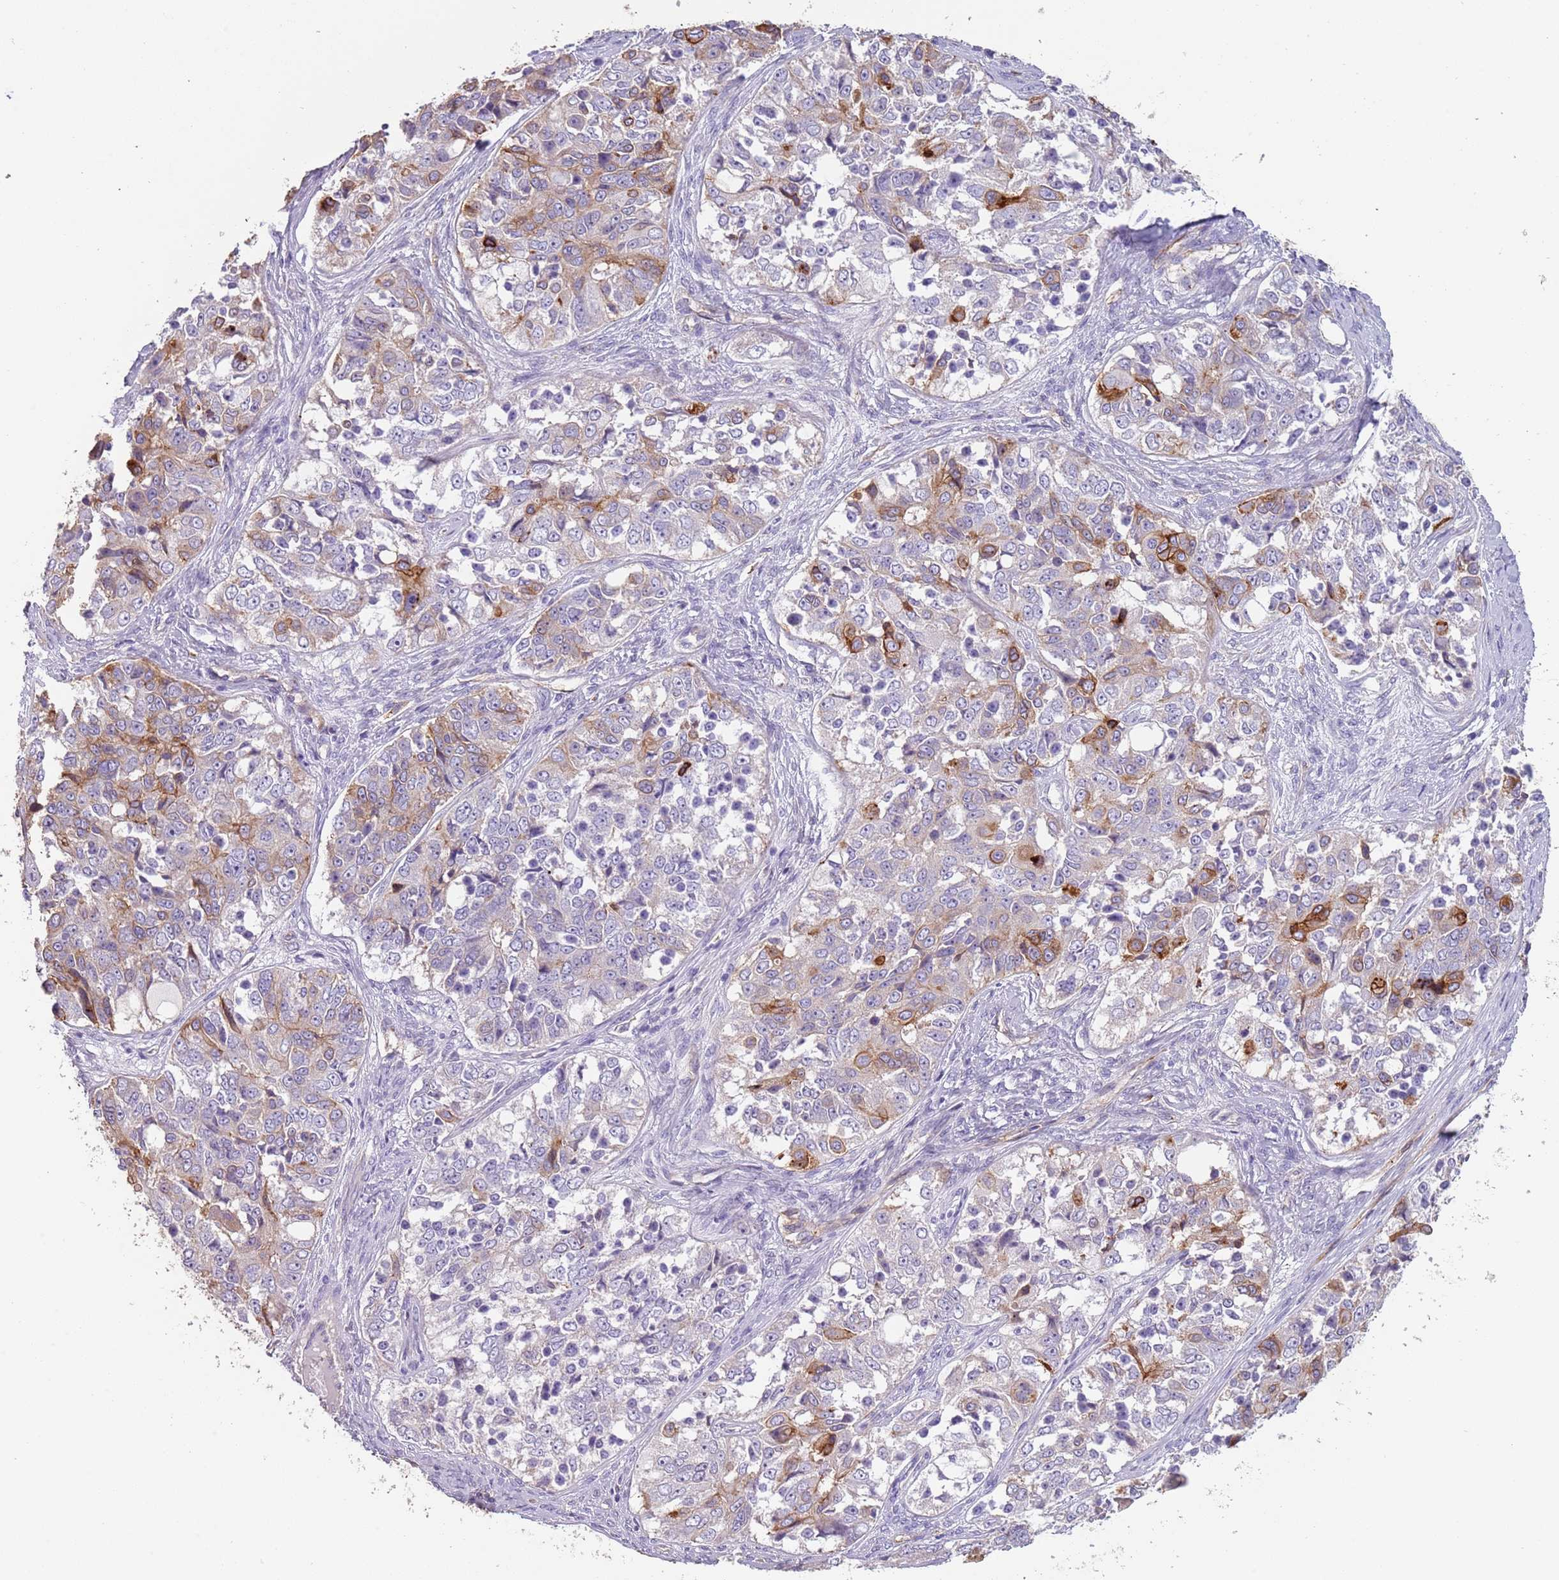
{"staining": {"intensity": "moderate", "quantity": "<25%", "location": "cytoplasmic/membranous"}, "tissue": "ovarian cancer", "cell_type": "Tumor cells", "image_type": "cancer", "snomed": [{"axis": "morphology", "description": "Carcinoma, endometroid"}, {"axis": "topography", "description": "Ovary"}], "caption": "Immunohistochemistry (IHC) photomicrograph of human endometroid carcinoma (ovarian) stained for a protein (brown), which exhibits low levels of moderate cytoplasmic/membranous expression in approximately <25% of tumor cells.", "gene": "NBPF3", "patient": {"sex": "female", "age": 51}}